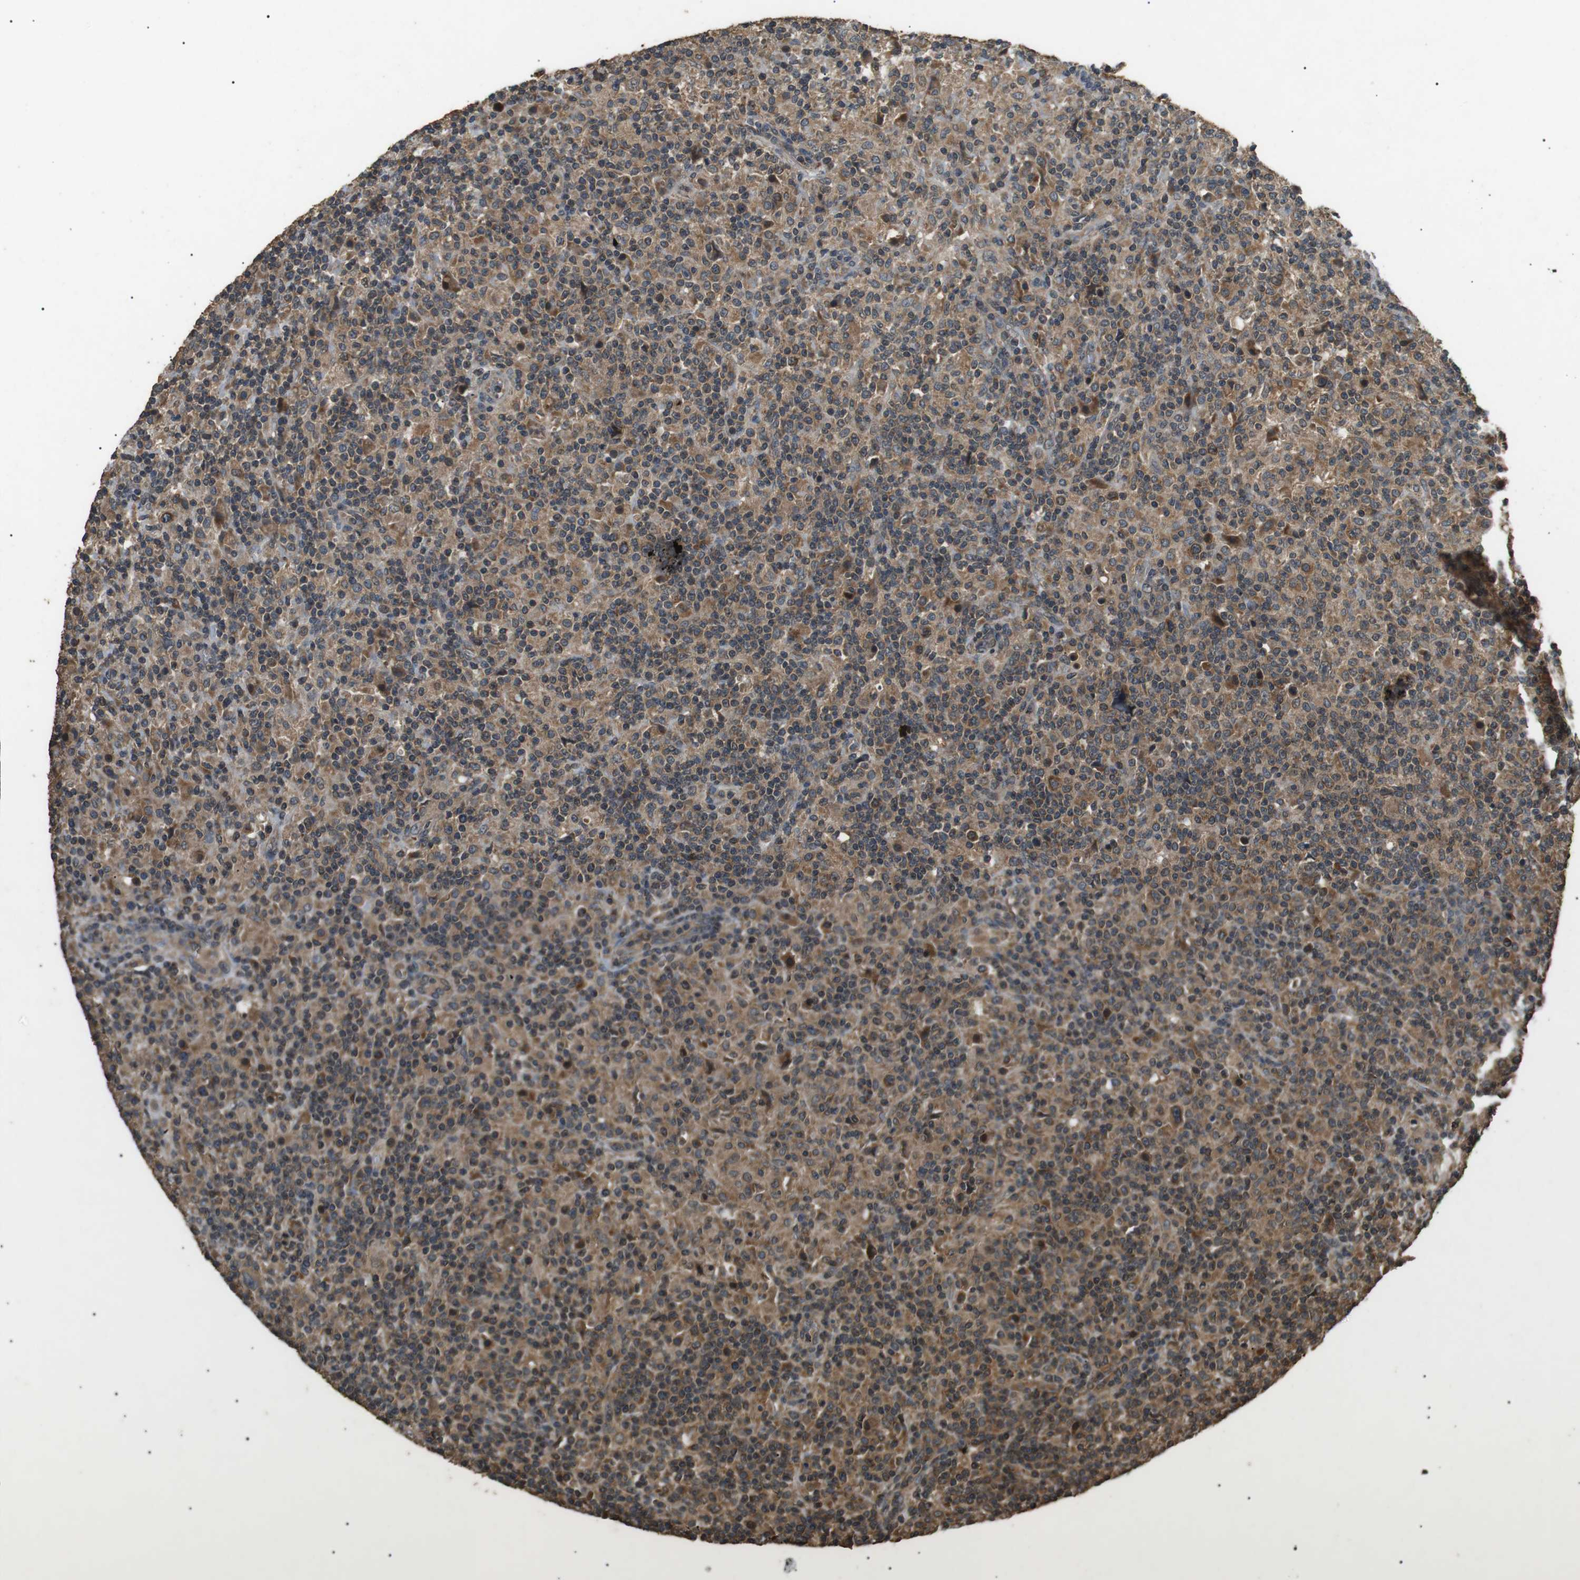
{"staining": {"intensity": "moderate", "quantity": ">75%", "location": "cytoplasmic/membranous"}, "tissue": "lymphoma", "cell_type": "Tumor cells", "image_type": "cancer", "snomed": [{"axis": "morphology", "description": "Hodgkin's disease, NOS"}, {"axis": "topography", "description": "Lymph node"}], "caption": "The image exhibits immunohistochemical staining of lymphoma. There is moderate cytoplasmic/membranous positivity is appreciated in about >75% of tumor cells. Using DAB (brown) and hematoxylin (blue) stains, captured at high magnification using brightfield microscopy.", "gene": "TBC1D15", "patient": {"sex": "male", "age": 70}}